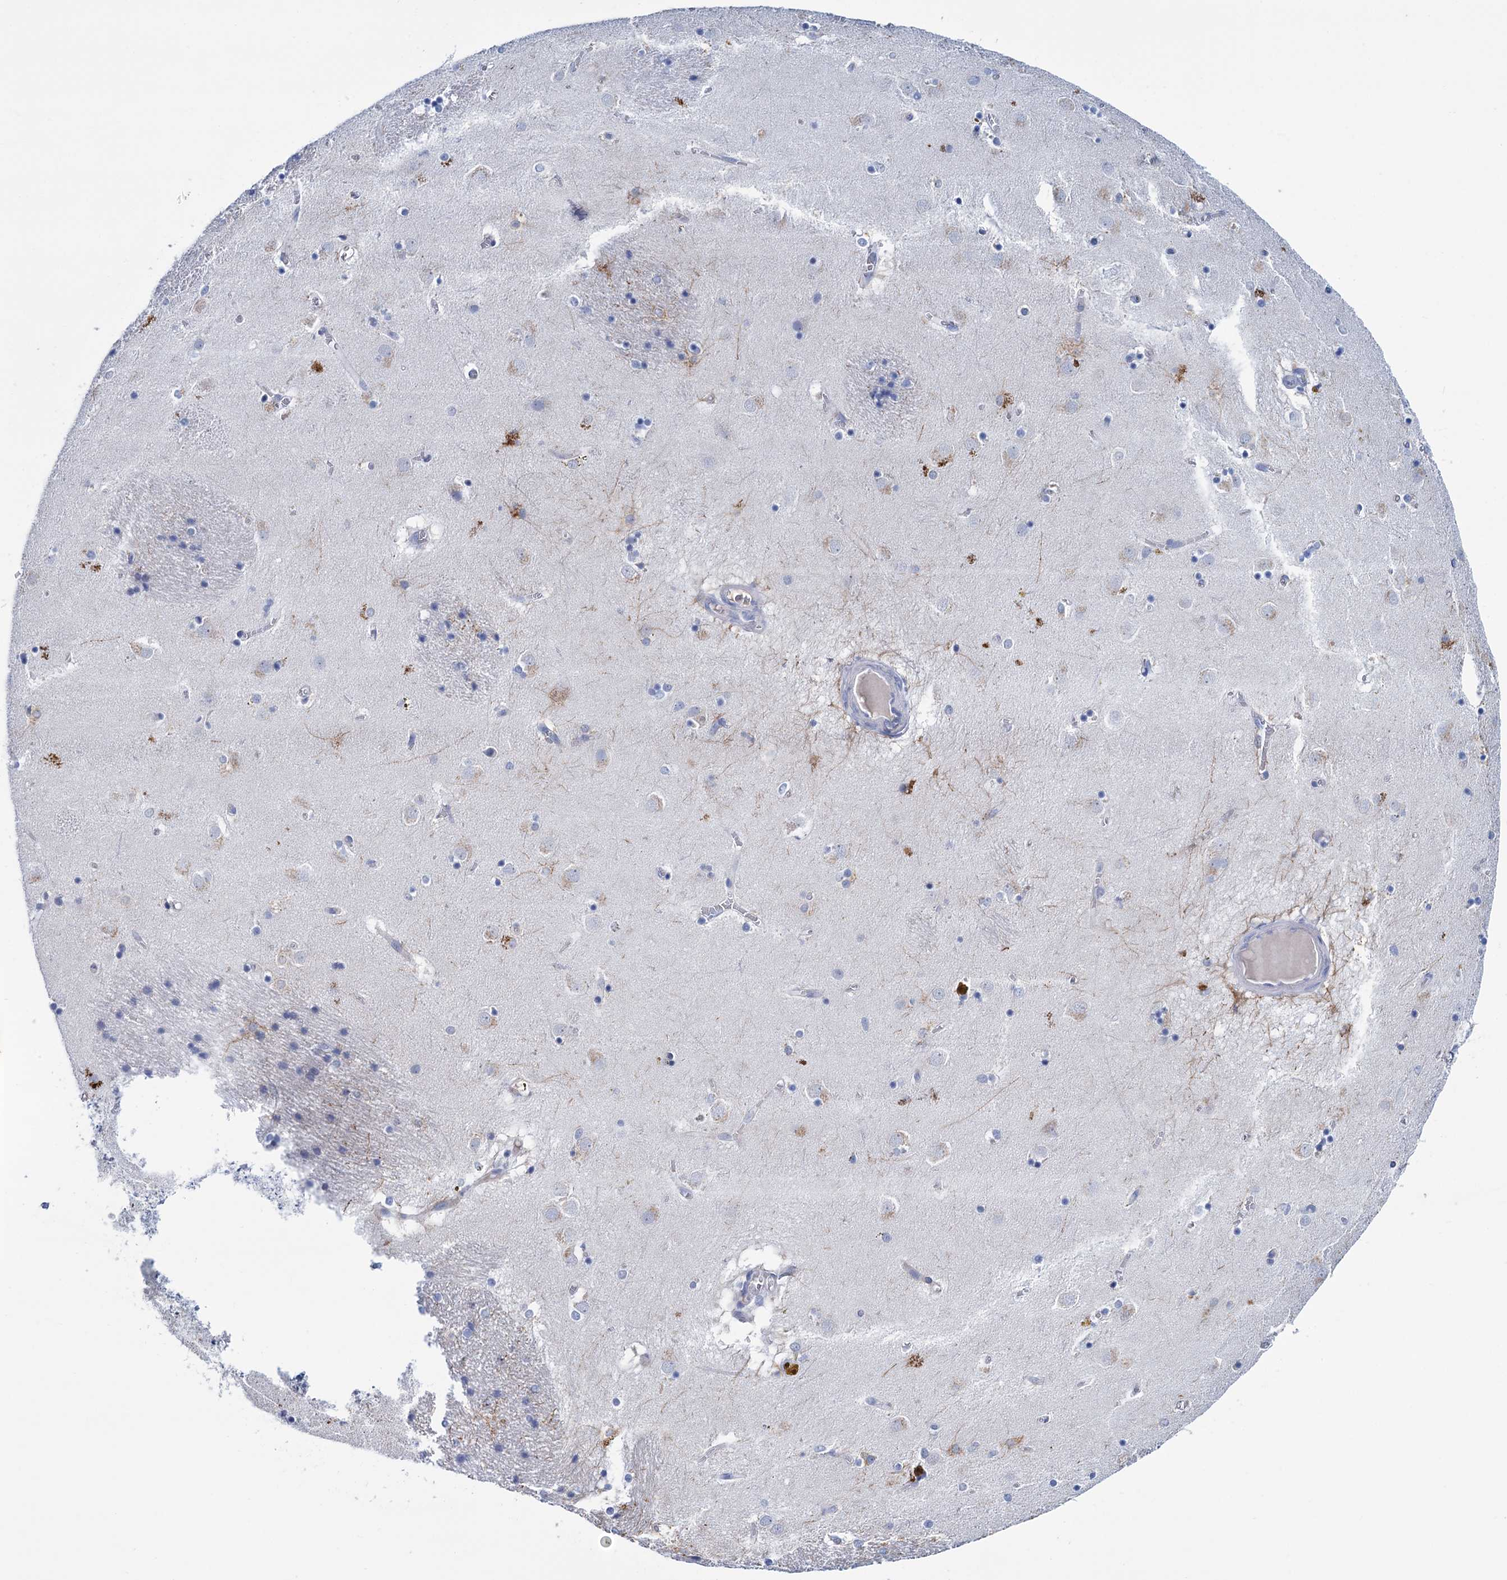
{"staining": {"intensity": "weak", "quantity": "<25%", "location": "cytoplasmic/membranous"}, "tissue": "caudate", "cell_type": "Glial cells", "image_type": "normal", "snomed": [{"axis": "morphology", "description": "Normal tissue, NOS"}, {"axis": "topography", "description": "Lateral ventricle wall"}], "caption": "This image is of benign caudate stained with immunohistochemistry to label a protein in brown with the nuclei are counter-stained blue. There is no expression in glial cells.", "gene": "MYOZ3", "patient": {"sex": "male", "age": 70}}